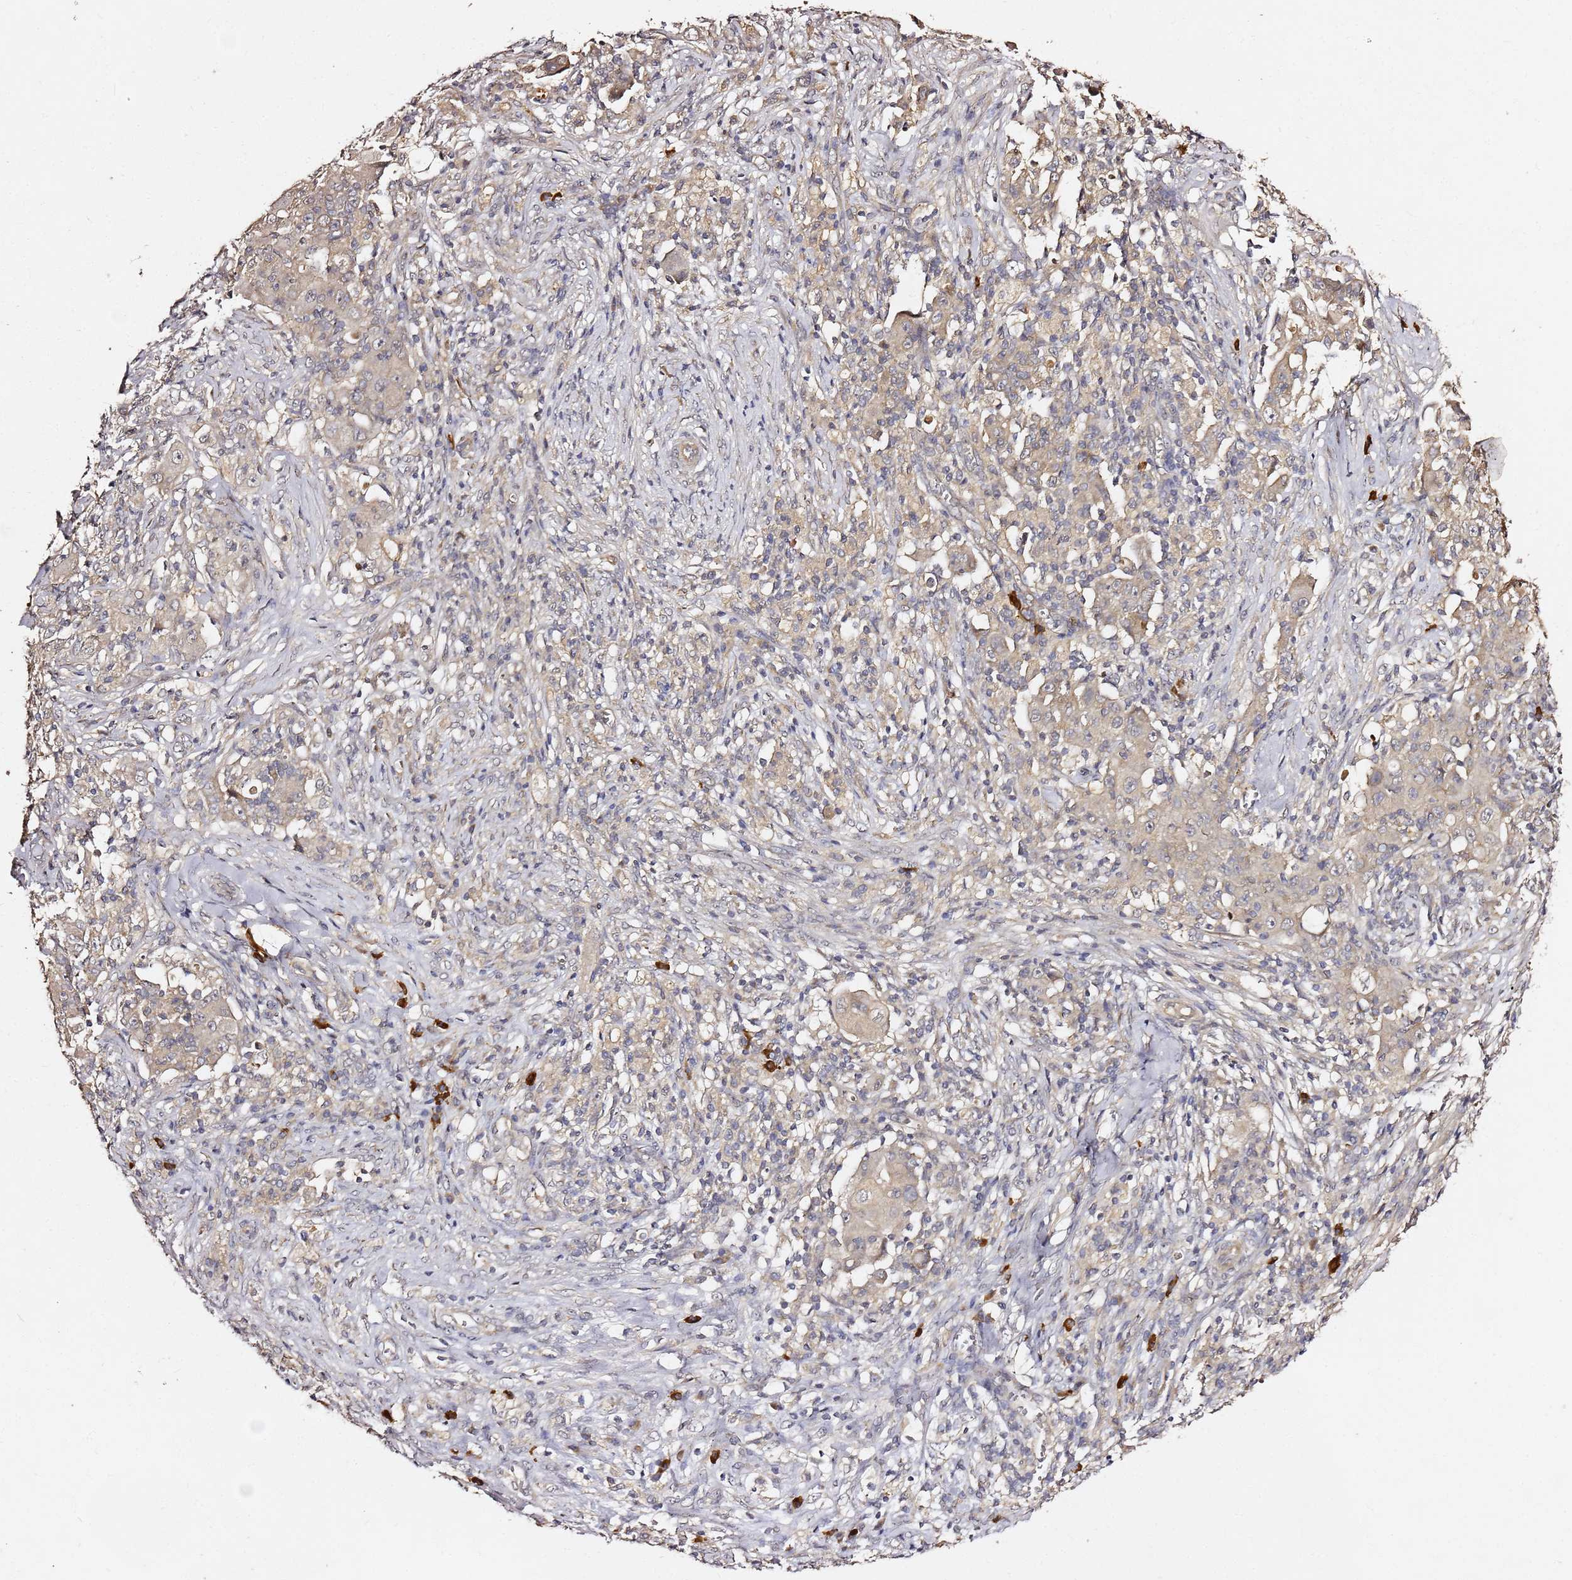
{"staining": {"intensity": "weak", "quantity": "<25%", "location": "cytoplasmic/membranous"}, "tissue": "ovarian cancer", "cell_type": "Tumor cells", "image_type": "cancer", "snomed": [{"axis": "morphology", "description": "Carcinoma, endometroid"}, {"axis": "topography", "description": "Ovary"}], "caption": "Photomicrograph shows no protein expression in tumor cells of ovarian cancer tissue.", "gene": "C6orf136", "patient": {"sex": "female", "age": 42}}